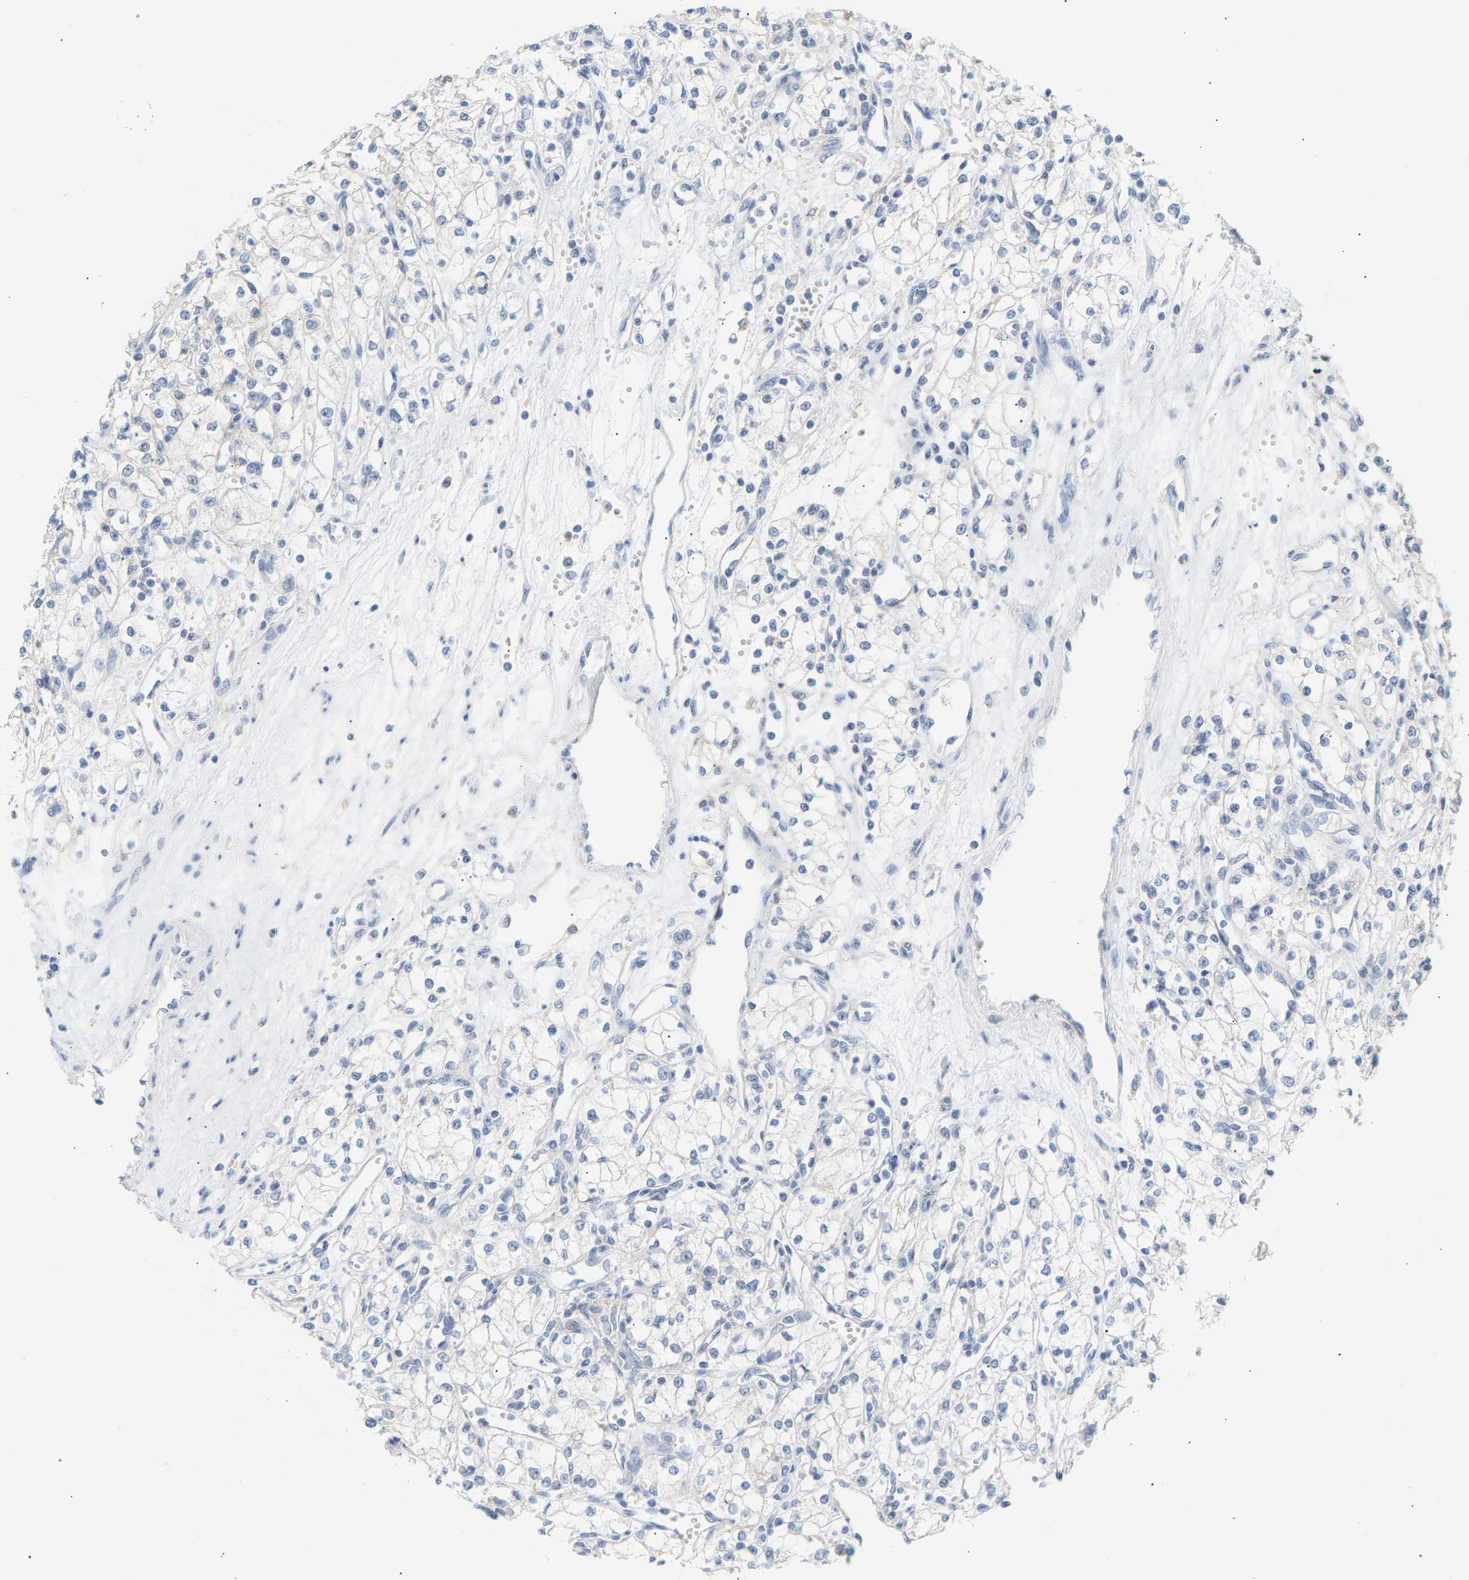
{"staining": {"intensity": "negative", "quantity": "none", "location": "none"}, "tissue": "renal cancer", "cell_type": "Tumor cells", "image_type": "cancer", "snomed": [{"axis": "morphology", "description": "Adenocarcinoma, NOS"}, {"axis": "topography", "description": "Kidney"}], "caption": "This is a micrograph of immunohistochemistry staining of renal cancer, which shows no positivity in tumor cells. (DAB immunohistochemistry with hematoxylin counter stain).", "gene": "PEX1", "patient": {"sex": "male", "age": 59}}